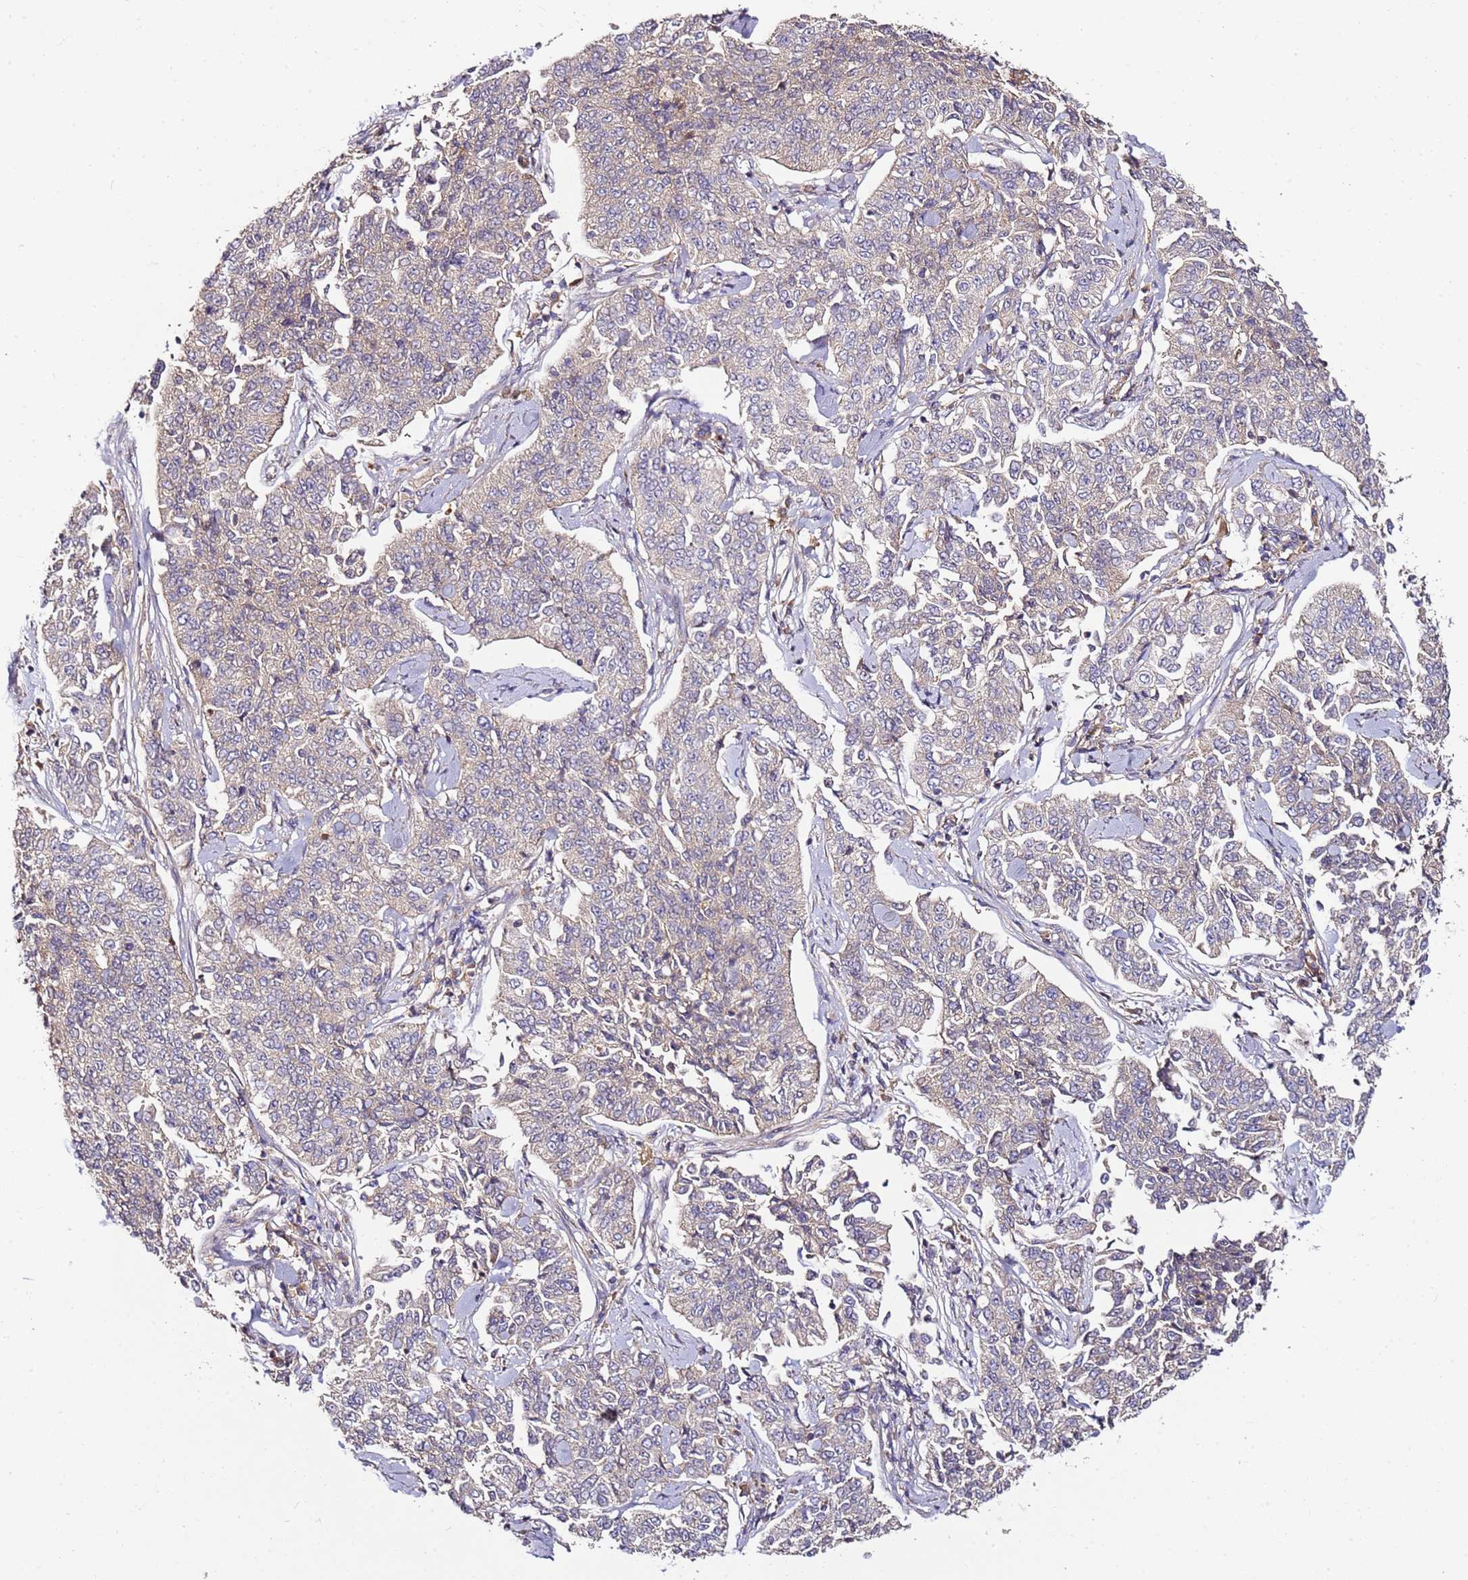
{"staining": {"intensity": "negative", "quantity": "none", "location": "none"}, "tissue": "cervical cancer", "cell_type": "Tumor cells", "image_type": "cancer", "snomed": [{"axis": "morphology", "description": "Squamous cell carcinoma, NOS"}, {"axis": "topography", "description": "Cervix"}], "caption": "A histopathology image of human squamous cell carcinoma (cervical) is negative for staining in tumor cells. The staining was performed using DAB to visualize the protein expression in brown, while the nuclei were stained in blue with hematoxylin (Magnification: 20x).", "gene": "KRTAP21-3", "patient": {"sex": "female", "age": 35}}